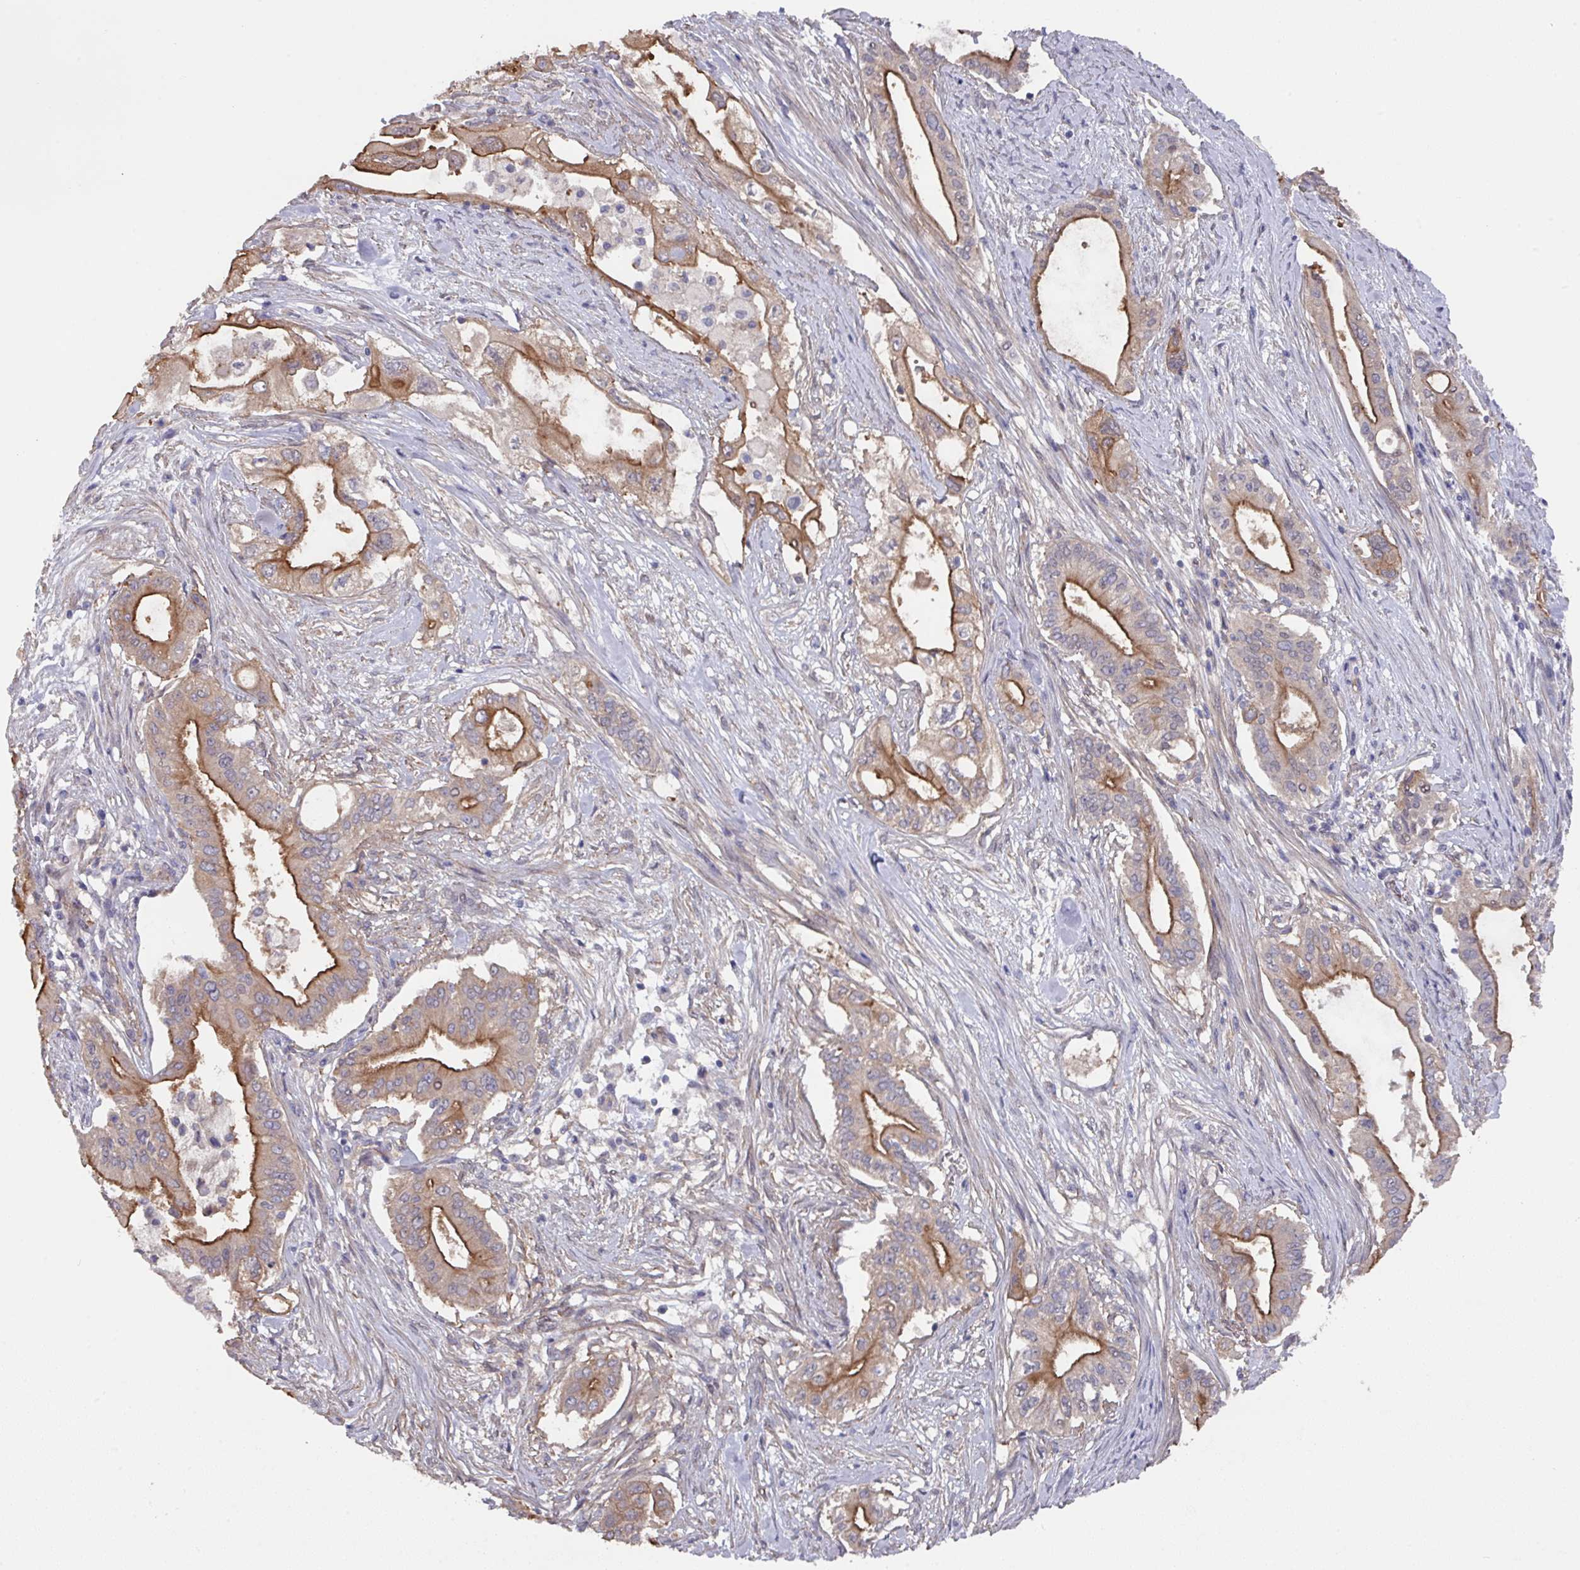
{"staining": {"intensity": "strong", "quantity": "25%-75%", "location": "cytoplasmic/membranous"}, "tissue": "pancreatic cancer", "cell_type": "Tumor cells", "image_type": "cancer", "snomed": [{"axis": "morphology", "description": "Adenocarcinoma, NOS"}, {"axis": "topography", "description": "Pancreas"}], "caption": "Human pancreatic cancer (adenocarcinoma) stained with a brown dye exhibits strong cytoplasmic/membranous positive staining in approximately 25%-75% of tumor cells.", "gene": "PRR5", "patient": {"sex": "female", "age": 68}}